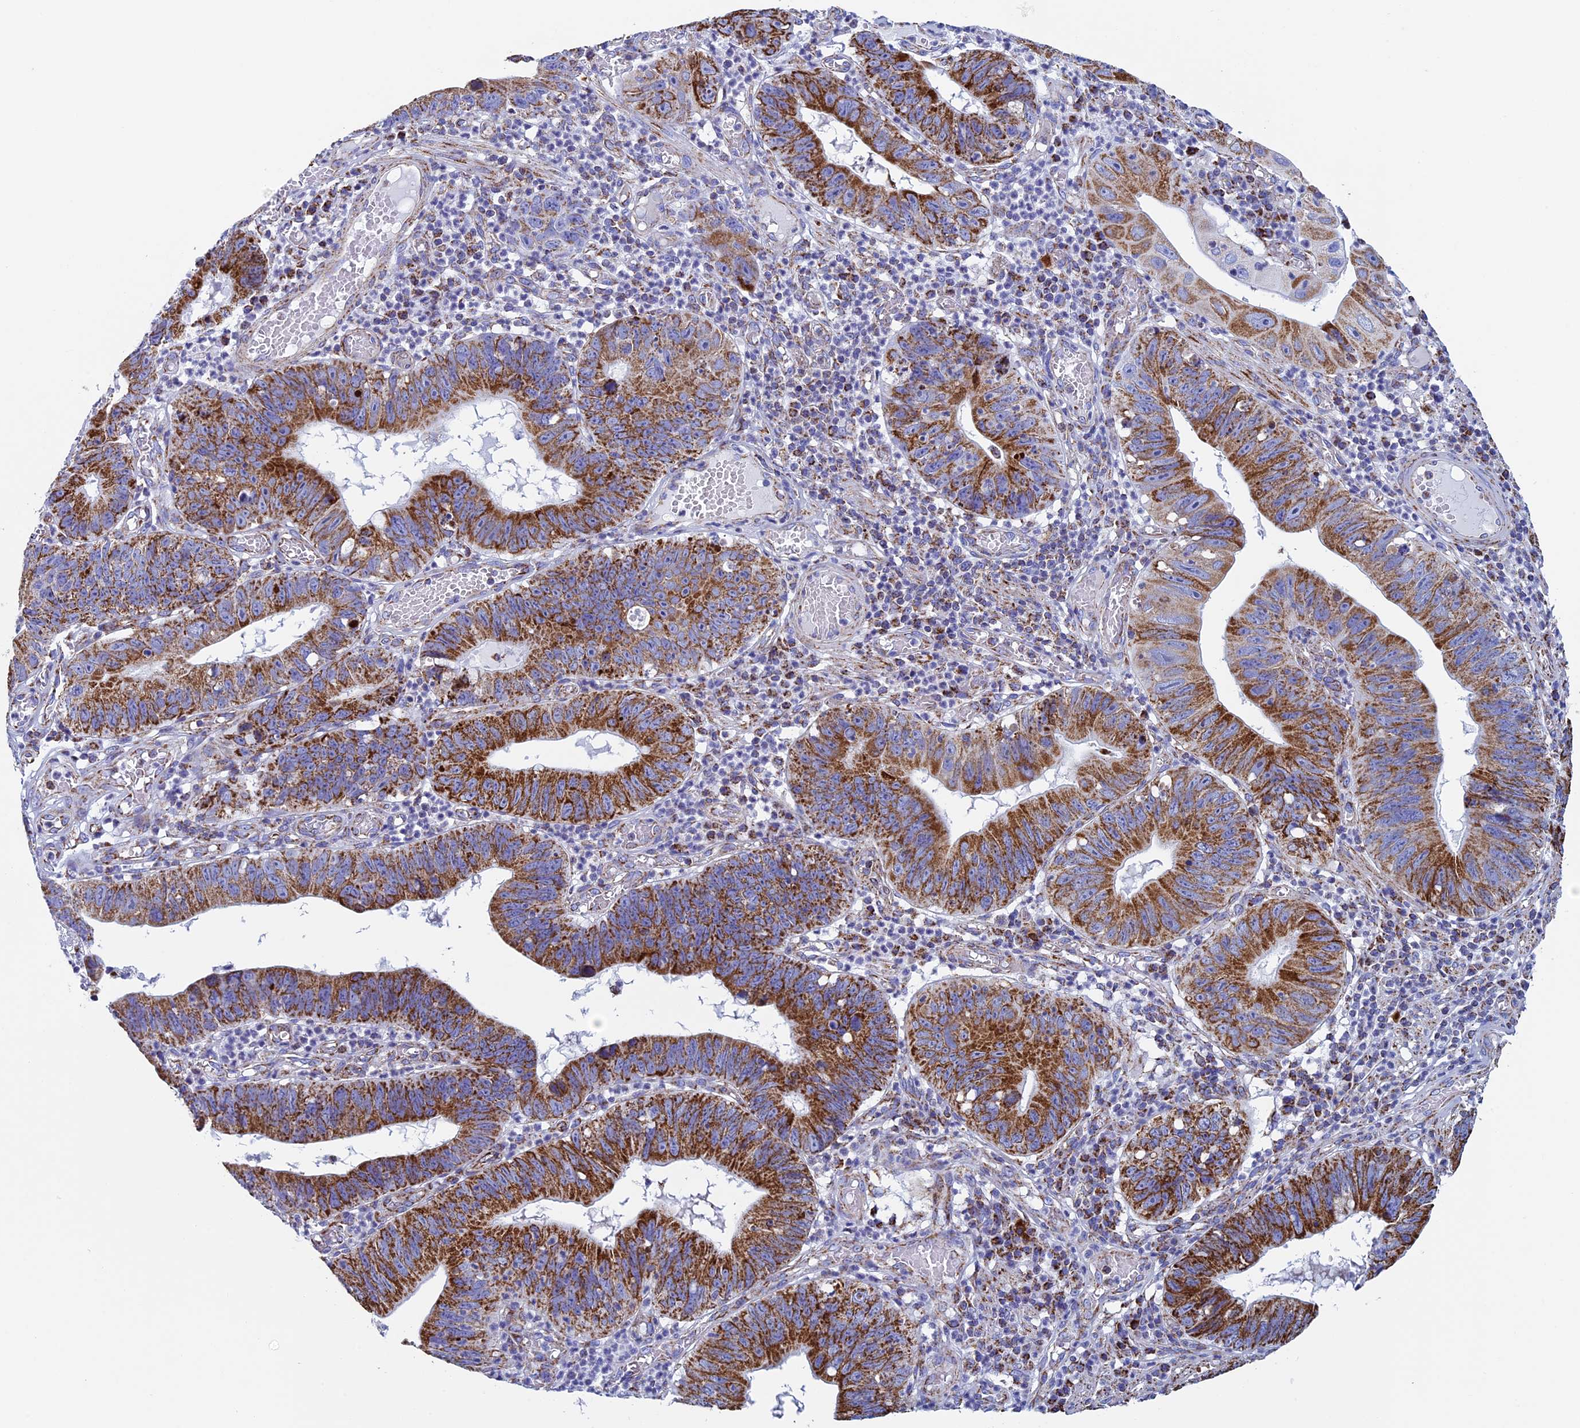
{"staining": {"intensity": "strong", "quantity": ">75%", "location": "cytoplasmic/membranous"}, "tissue": "stomach cancer", "cell_type": "Tumor cells", "image_type": "cancer", "snomed": [{"axis": "morphology", "description": "Adenocarcinoma, NOS"}, {"axis": "topography", "description": "Stomach"}], "caption": "This histopathology image reveals immunohistochemistry (IHC) staining of stomach cancer (adenocarcinoma), with high strong cytoplasmic/membranous staining in about >75% of tumor cells.", "gene": "UQCRFS1", "patient": {"sex": "male", "age": 59}}